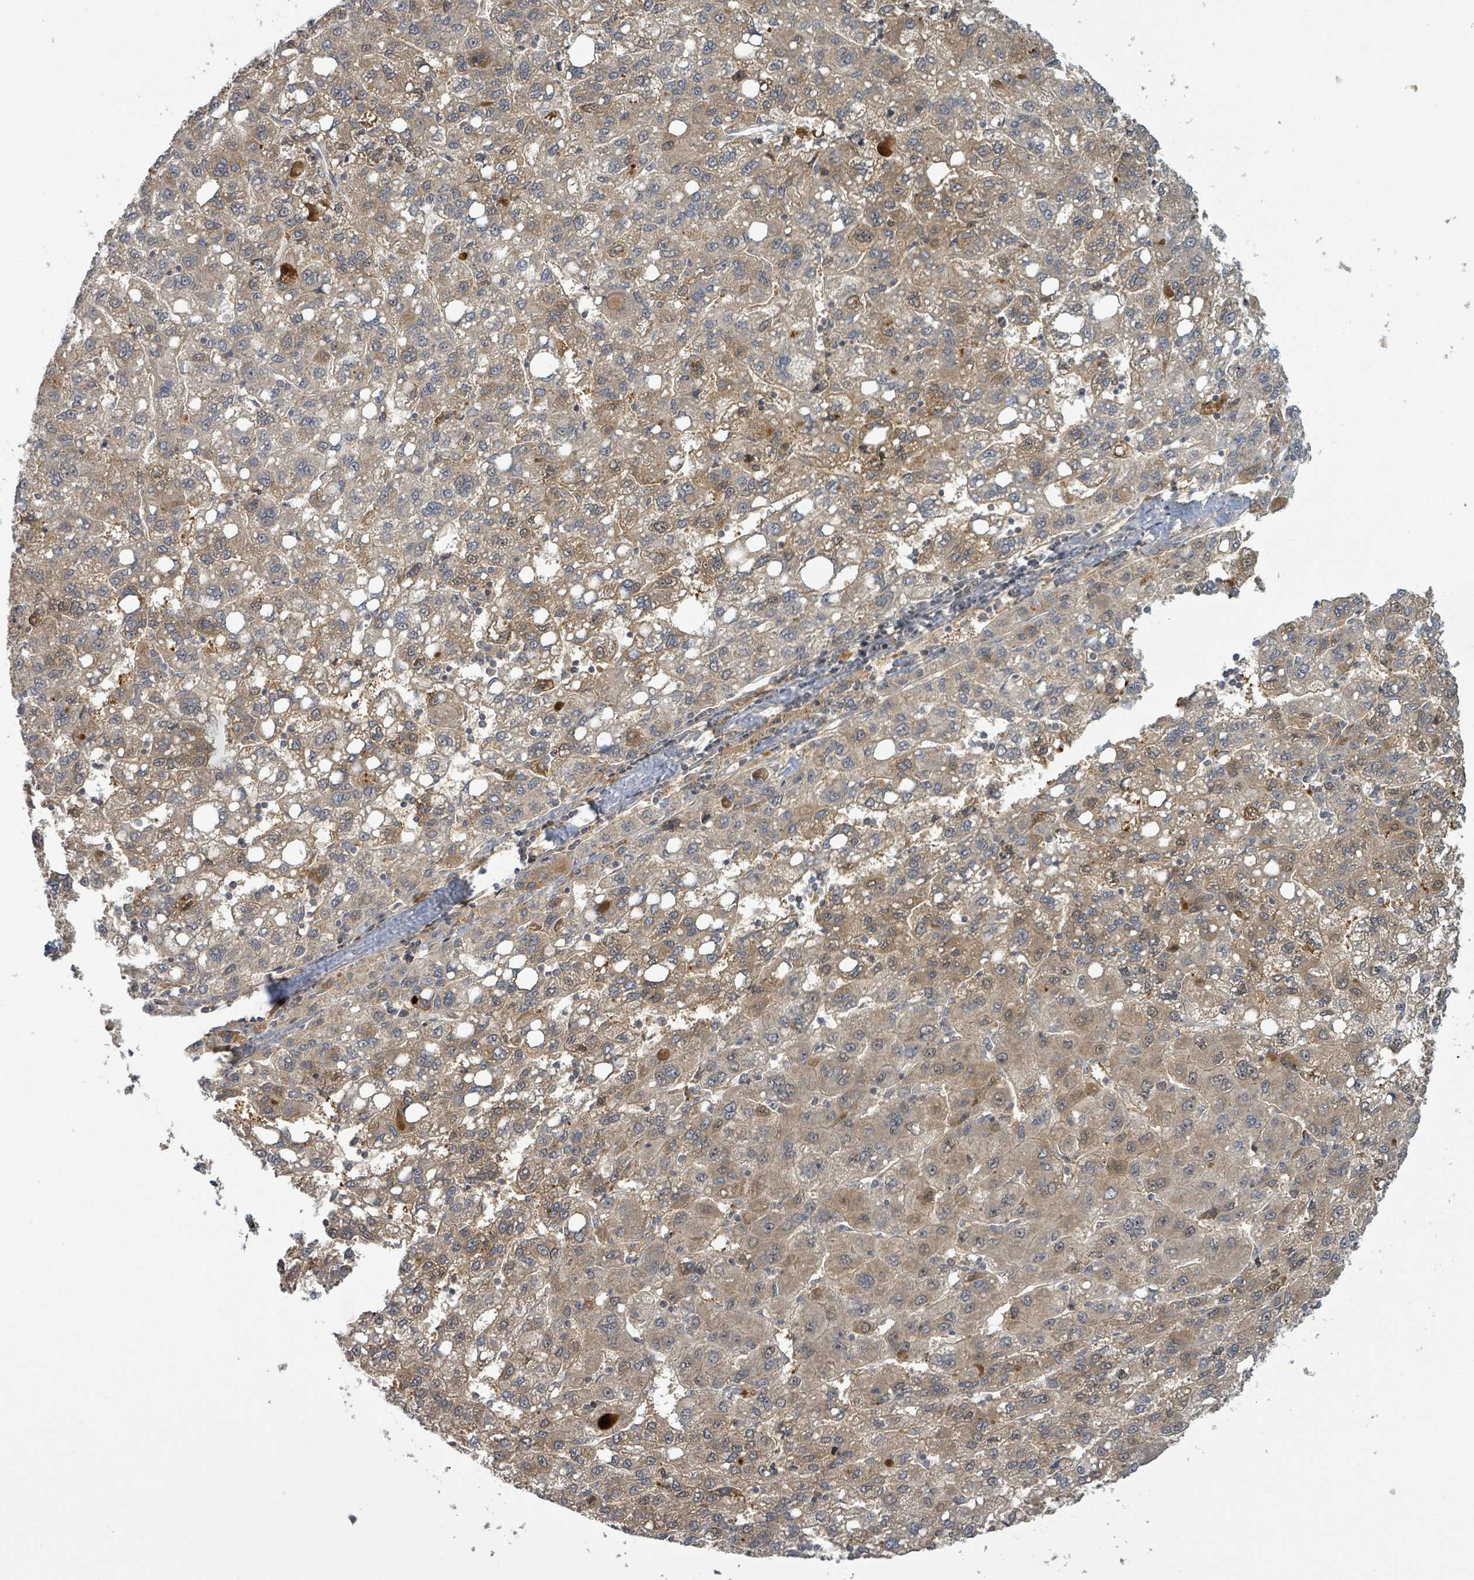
{"staining": {"intensity": "moderate", "quantity": ">75%", "location": "cytoplasmic/membranous"}, "tissue": "liver cancer", "cell_type": "Tumor cells", "image_type": "cancer", "snomed": [{"axis": "morphology", "description": "Carcinoma, Hepatocellular, NOS"}, {"axis": "topography", "description": "Liver"}], "caption": "Moderate cytoplasmic/membranous staining is appreciated in approximately >75% of tumor cells in hepatocellular carcinoma (liver).", "gene": "ITGA11", "patient": {"sex": "female", "age": 82}}